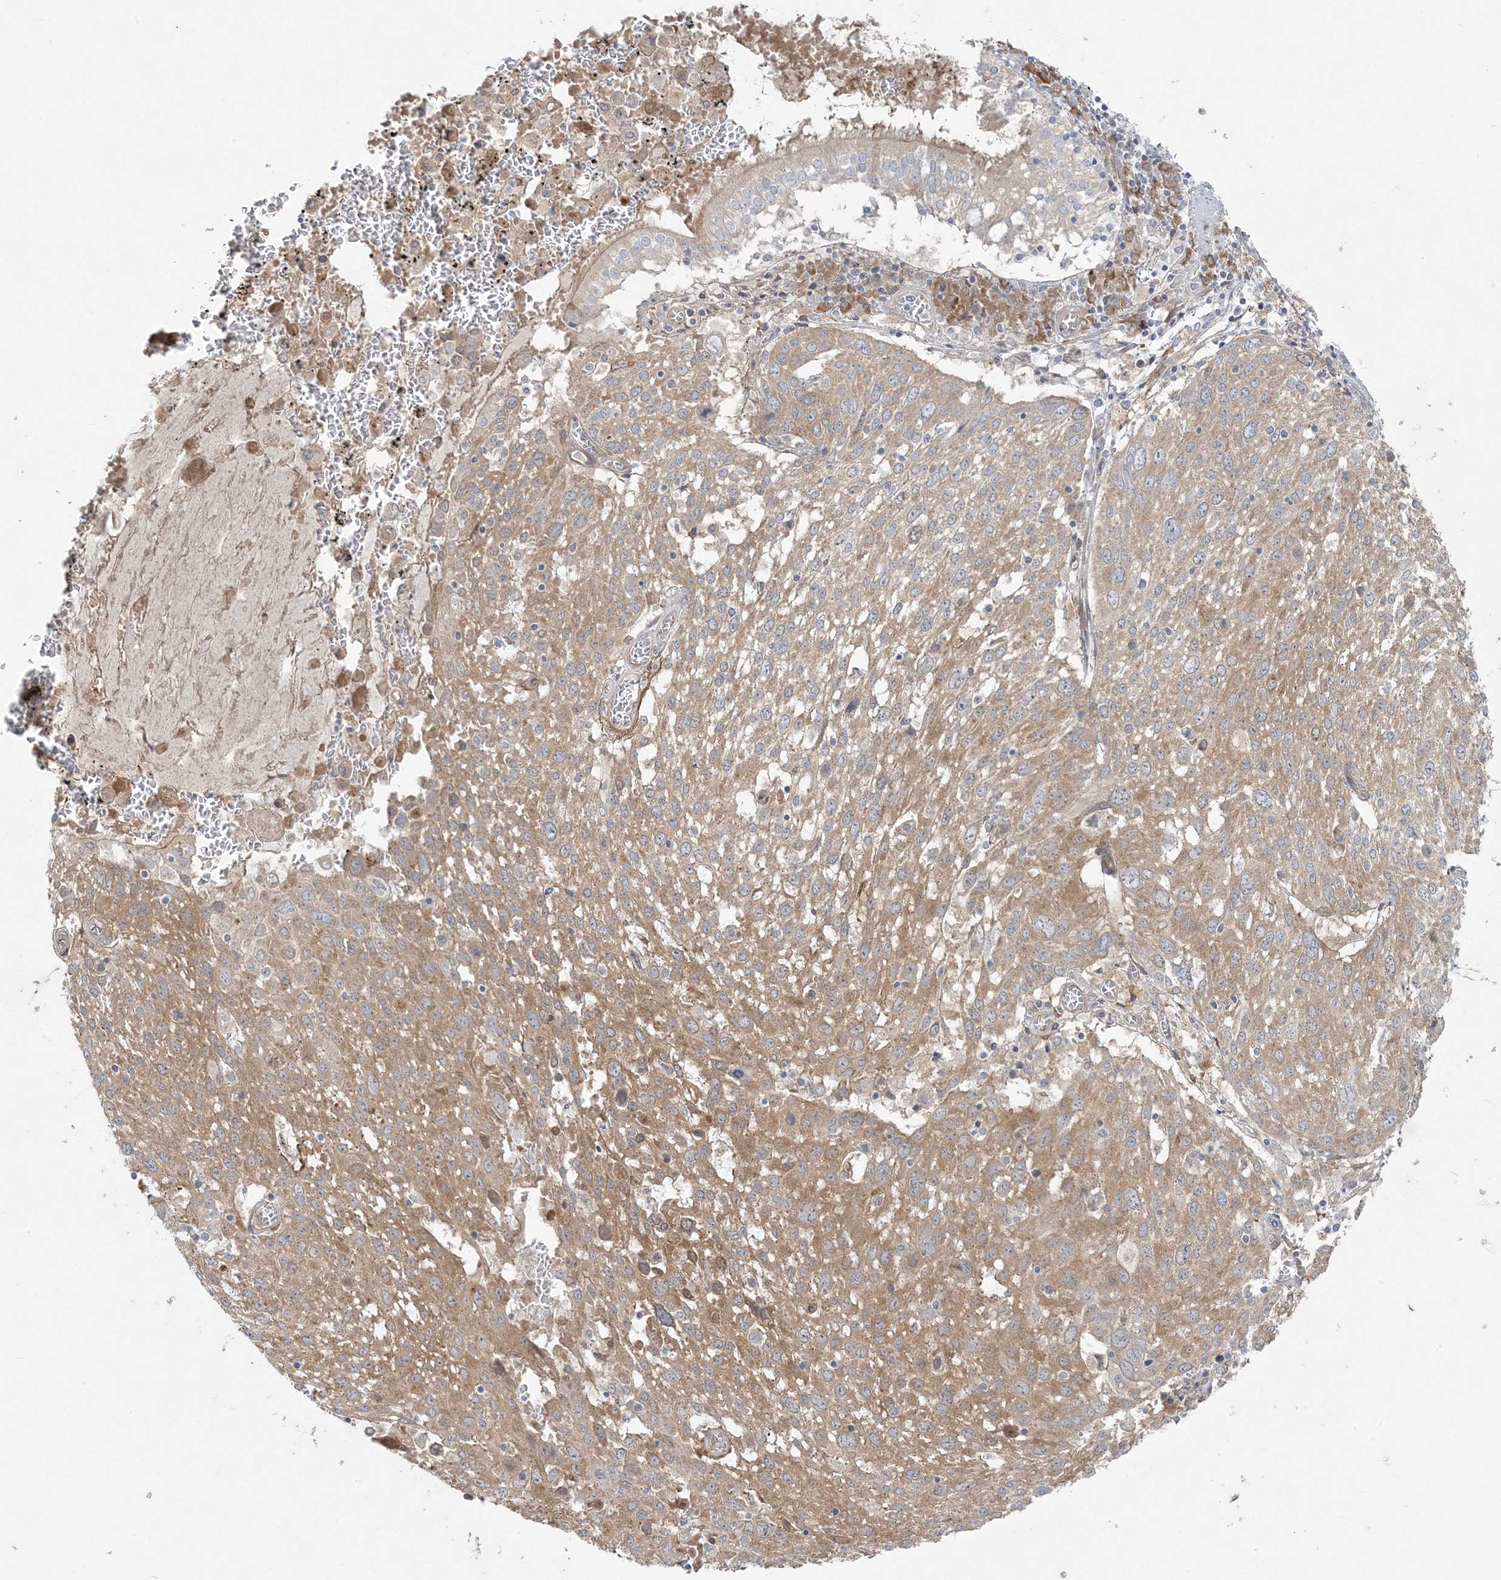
{"staining": {"intensity": "moderate", "quantity": ">75%", "location": "cytoplasmic/membranous"}, "tissue": "lung cancer", "cell_type": "Tumor cells", "image_type": "cancer", "snomed": [{"axis": "morphology", "description": "Squamous cell carcinoma, NOS"}, {"axis": "topography", "description": "Lung"}], "caption": "A photomicrograph showing moderate cytoplasmic/membranous staining in about >75% of tumor cells in lung squamous cell carcinoma, as visualized by brown immunohistochemical staining.", "gene": "ZNF263", "patient": {"sex": "male", "age": 65}}